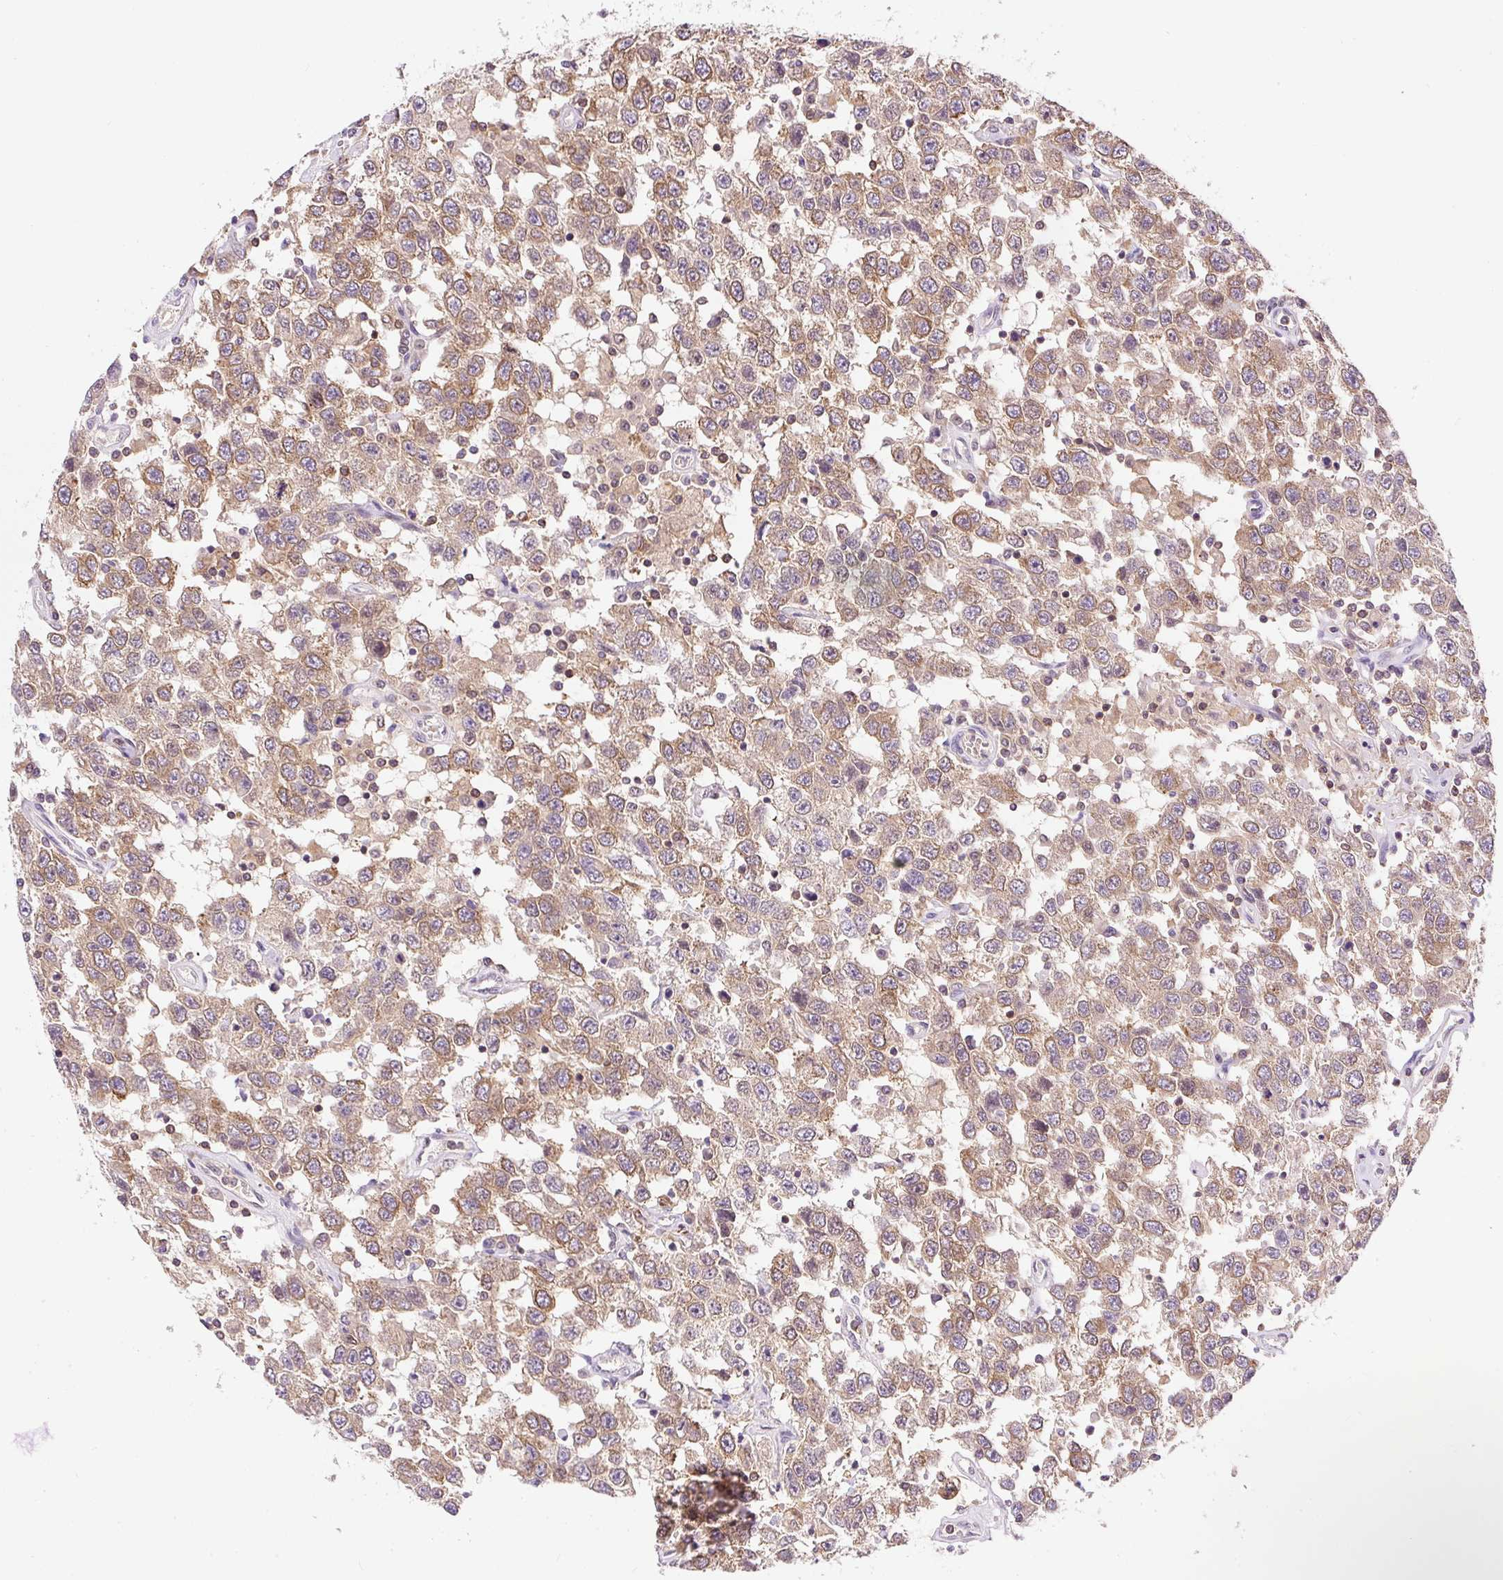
{"staining": {"intensity": "moderate", "quantity": ">75%", "location": "cytoplasmic/membranous"}, "tissue": "testis cancer", "cell_type": "Tumor cells", "image_type": "cancer", "snomed": [{"axis": "morphology", "description": "Seminoma, NOS"}, {"axis": "topography", "description": "Testis"}], "caption": "Immunohistochemistry of human testis seminoma reveals medium levels of moderate cytoplasmic/membranous positivity in approximately >75% of tumor cells. Nuclei are stained in blue.", "gene": "CARD11", "patient": {"sex": "male", "age": 41}}